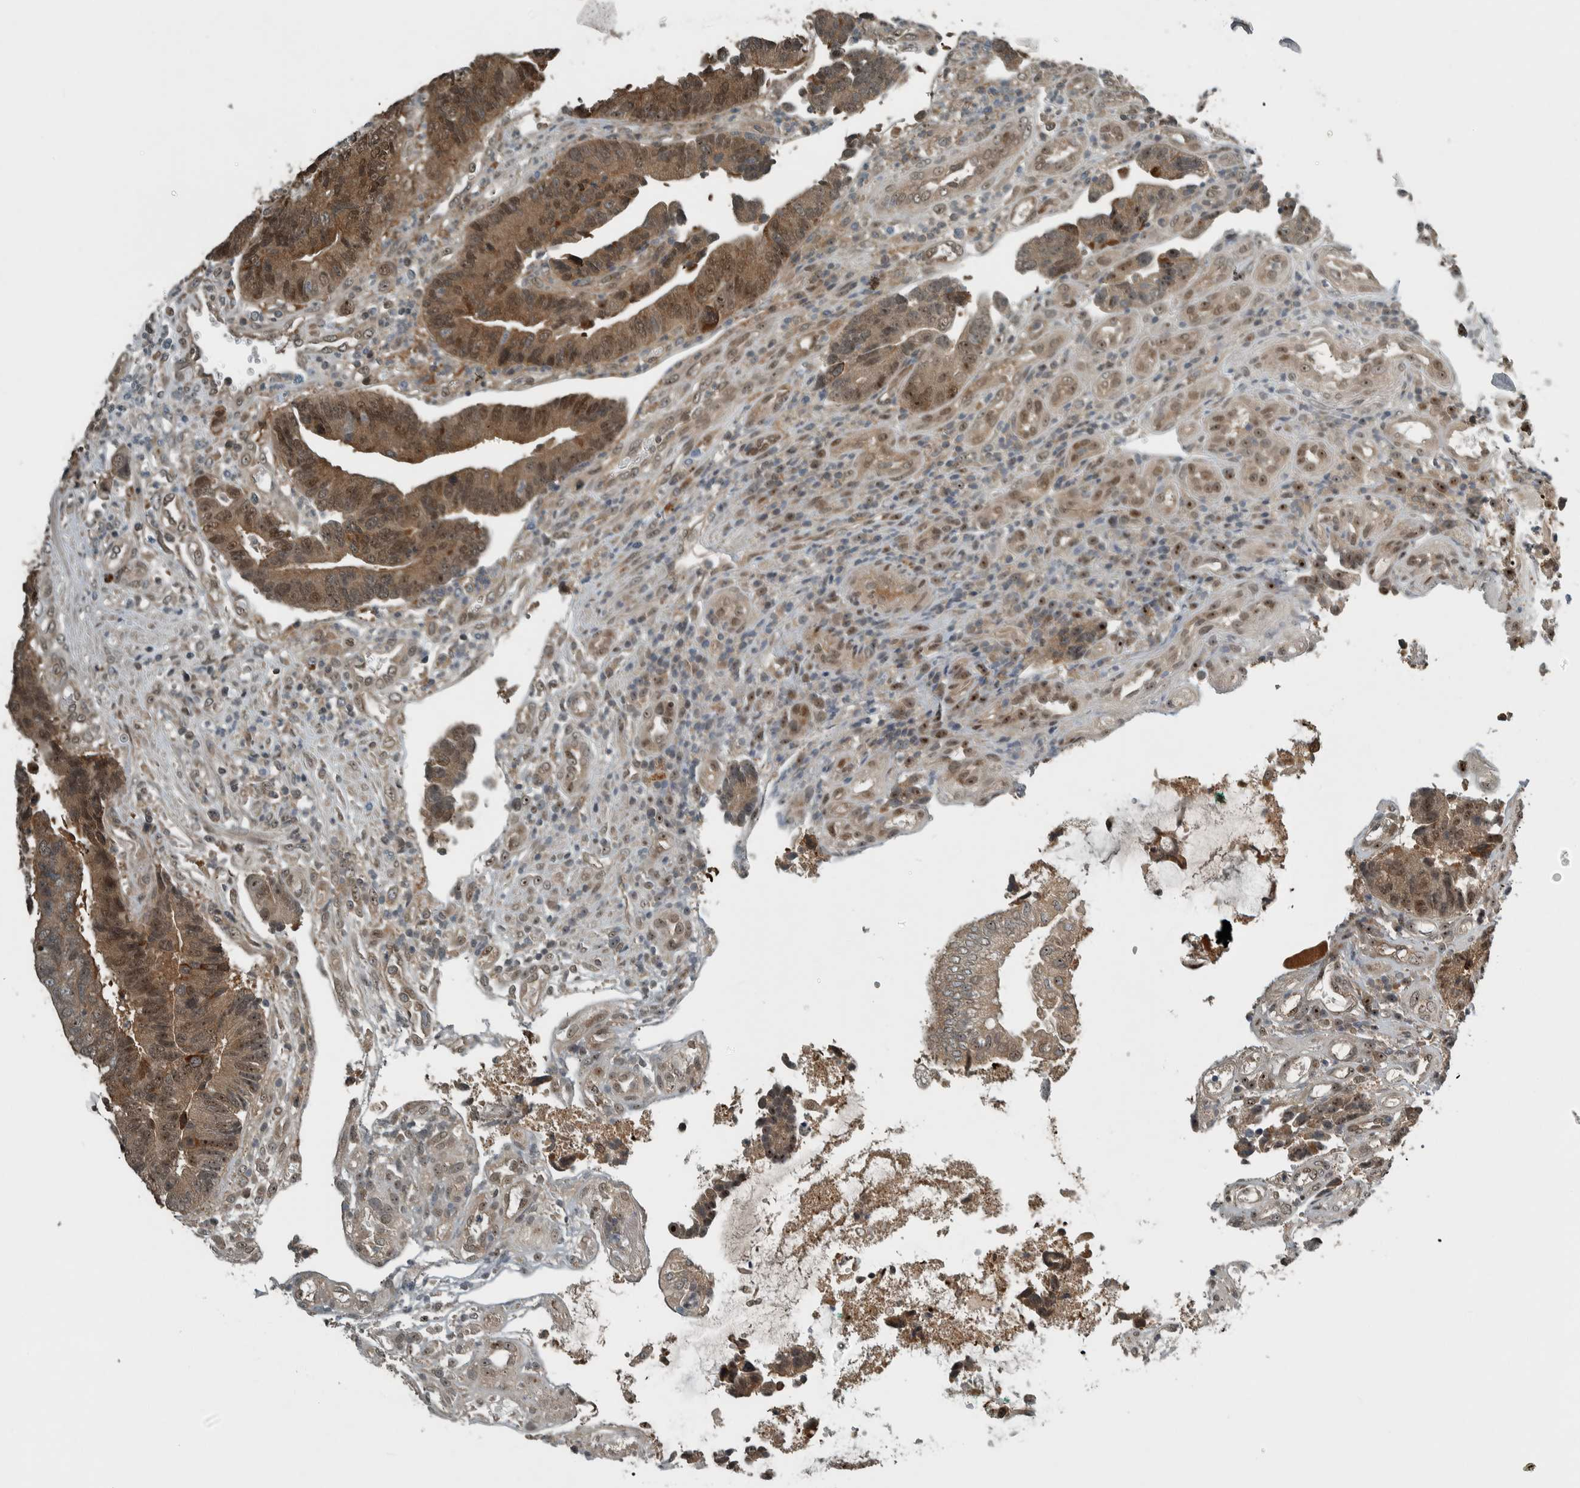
{"staining": {"intensity": "strong", "quantity": ">75%", "location": "cytoplasmic/membranous,nuclear"}, "tissue": "colorectal cancer", "cell_type": "Tumor cells", "image_type": "cancer", "snomed": [{"axis": "morphology", "description": "Adenocarcinoma, NOS"}, {"axis": "topography", "description": "Rectum"}], "caption": "Colorectal cancer (adenocarcinoma) tissue reveals strong cytoplasmic/membranous and nuclear positivity in about >75% of tumor cells", "gene": "XPO5", "patient": {"sex": "male", "age": 84}}